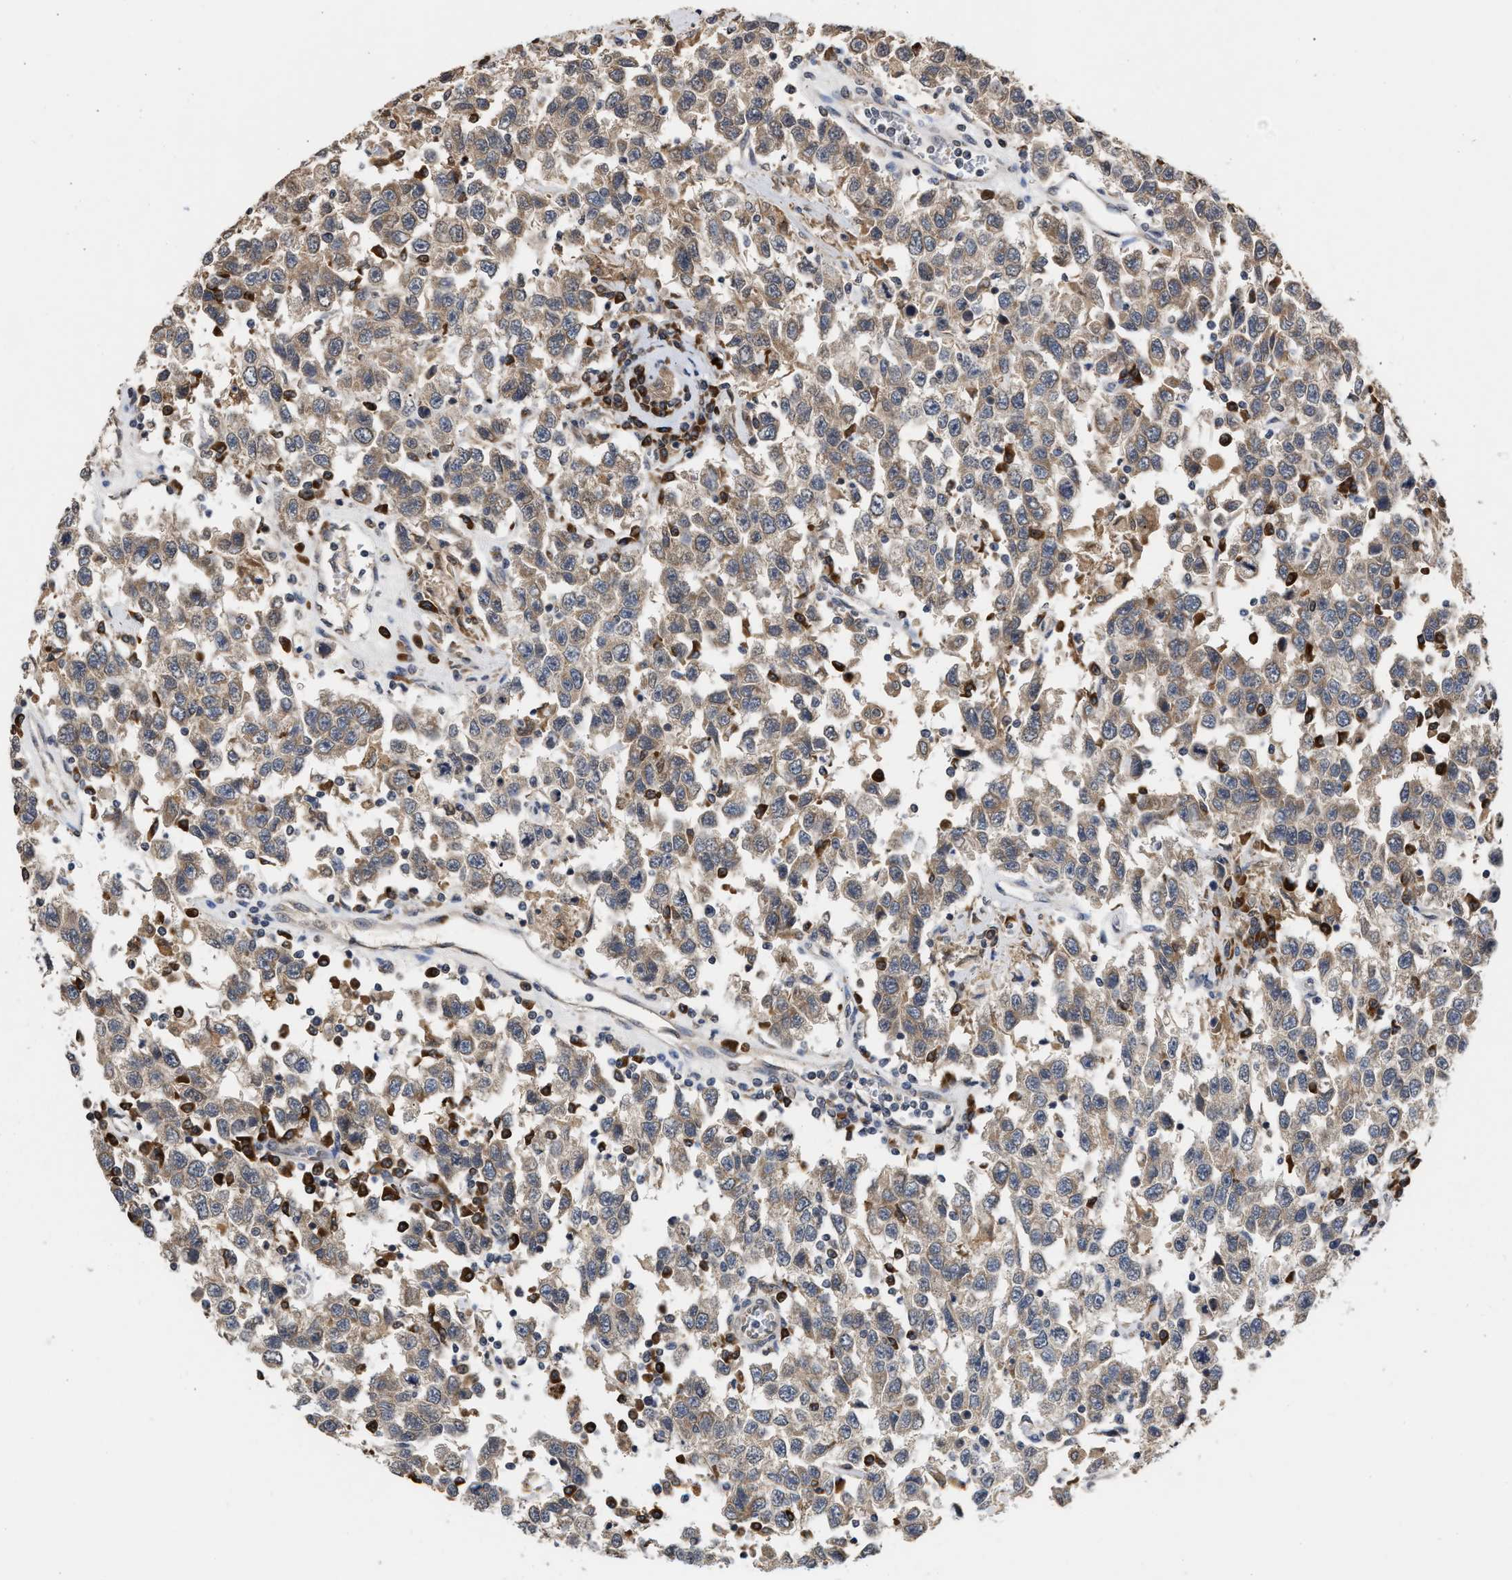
{"staining": {"intensity": "weak", "quantity": ">75%", "location": "cytoplasmic/membranous"}, "tissue": "testis cancer", "cell_type": "Tumor cells", "image_type": "cancer", "snomed": [{"axis": "morphology", "description": "Seminoma, NOS"}, {"axis": "topography", "description": "Testis"}], "caption": "Testis seminoma tissue demonstrates weak cytoplasmic/membranous expression in approximately >75% of tumor cells, visualized by immunohistochemistry. (DAB = brown stain, brightfield microscopy at high magnification).", "gene": "SAR1A", "patient": {"sex": "male", "age": 41}}